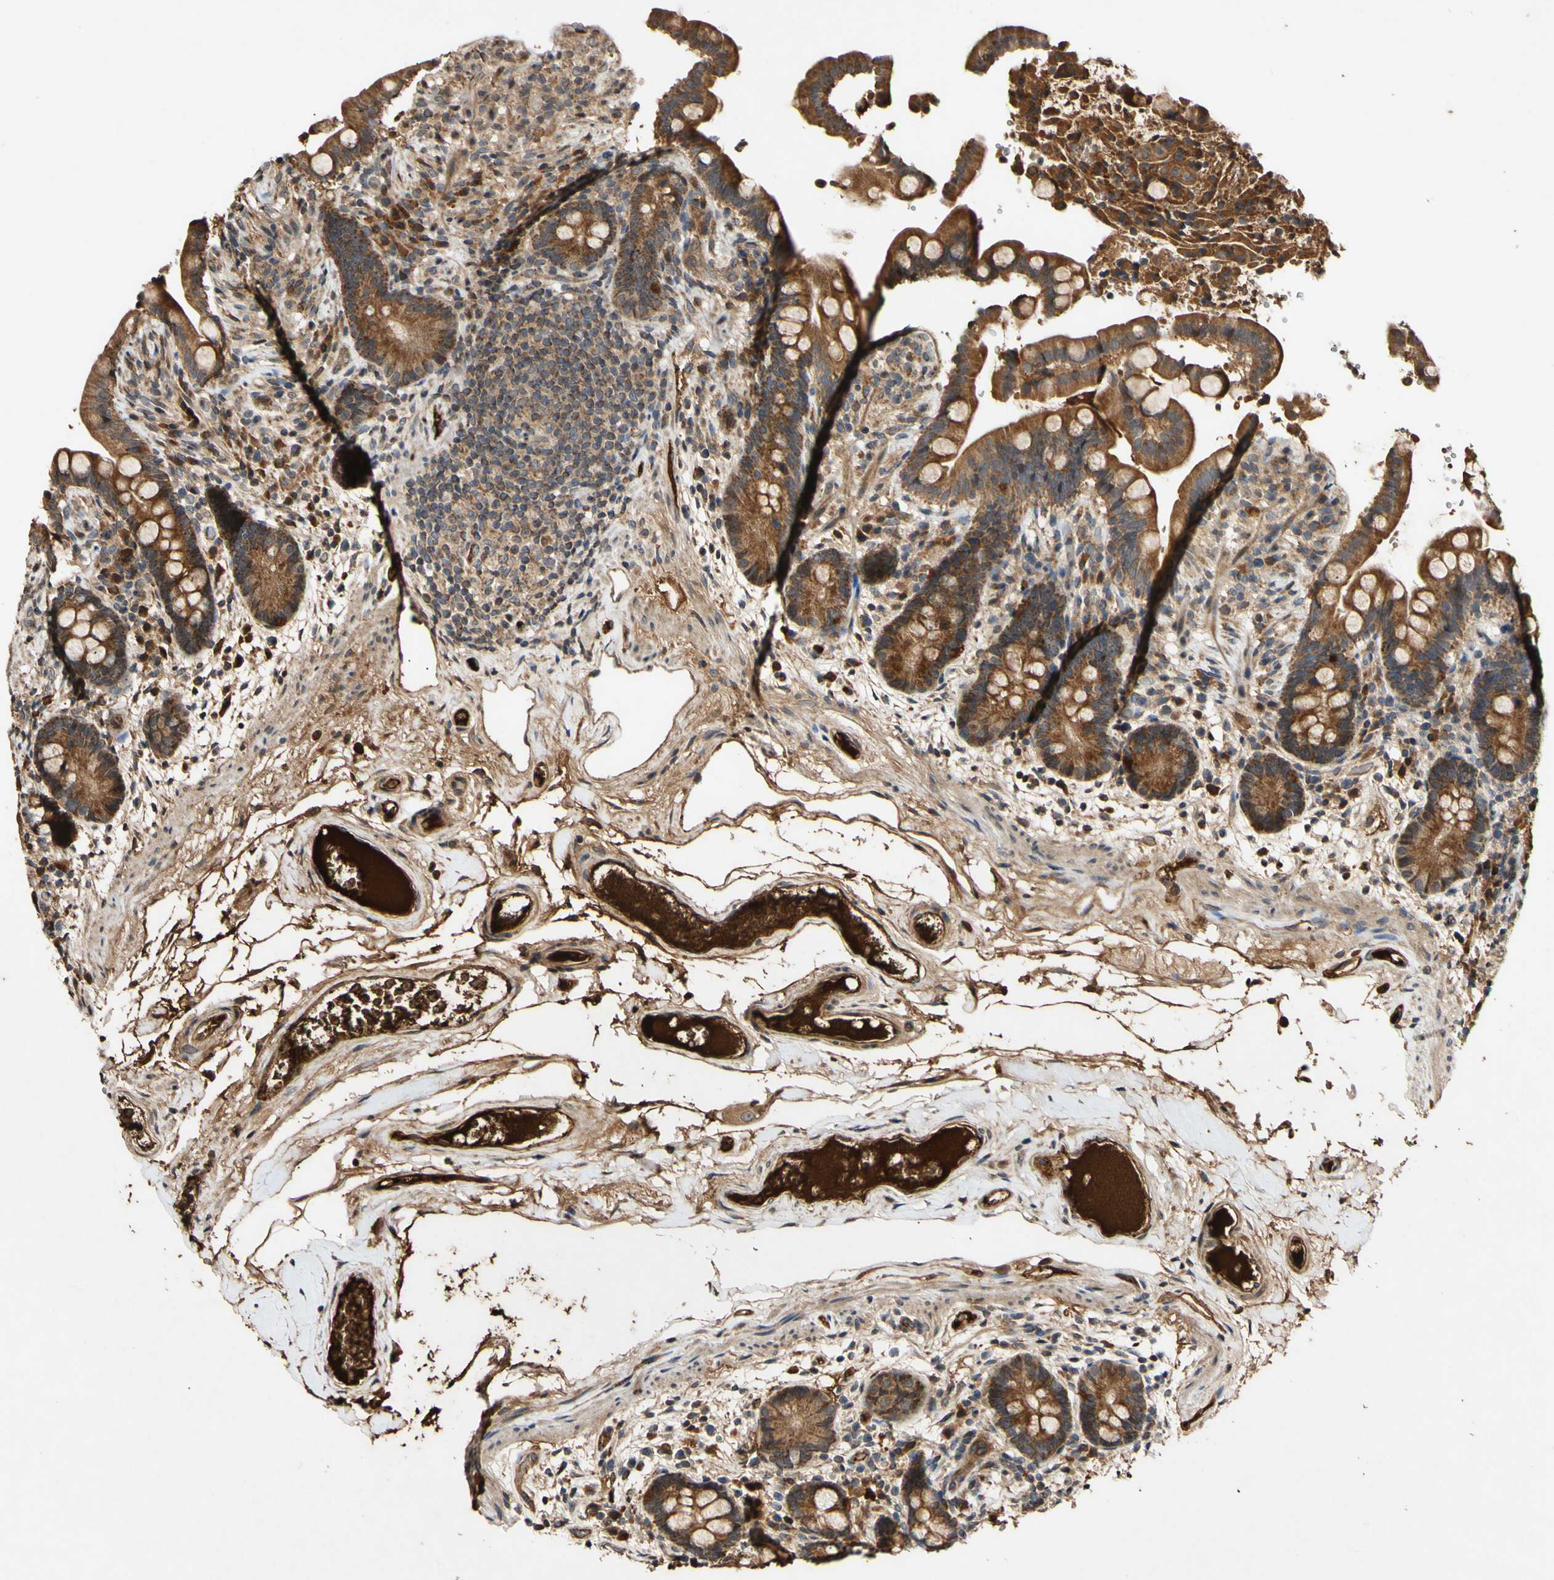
{"staining": {"intensity": "strong", "quantity": ">75%", "location": "cytoplasmic/membranous"}, "tissue": "colon", "cell_type": "Endothelial cells", "image_type": "normal", "snomed": [{"axis": "morphology", "description": "Normal tissue, NOS"}, {"axis": "topography", "description": "Colon"}], "caption": "Brown immunohistochemical staining in benign colon reveals strong cytoplasmic/membranous positivity in approximately >75% of endothelial cells.", "gene": "PLAT", "patient": {"sex": "male", "age": 73}}